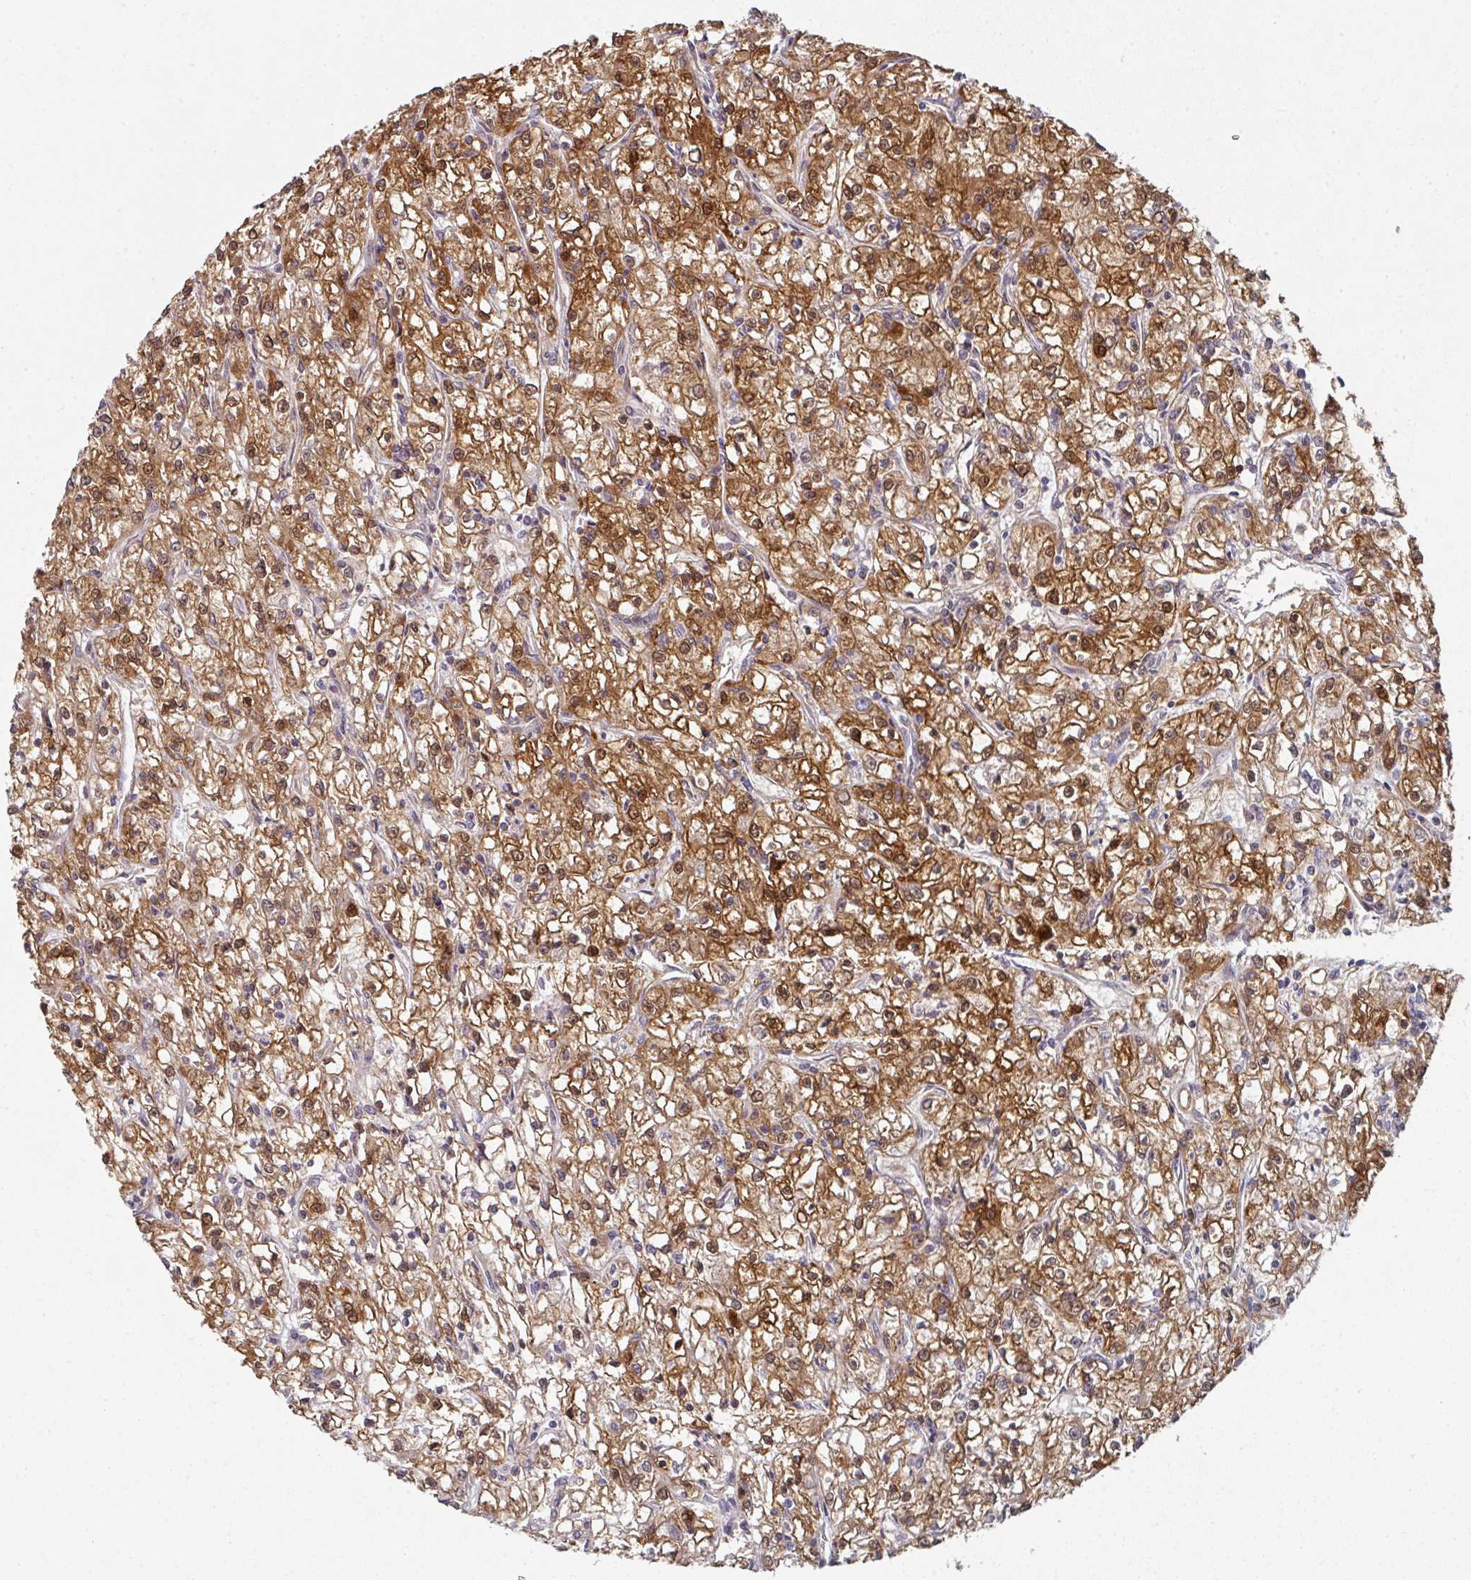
{"staining": {"intensity": "moderate", "quantity": ">75%", "location": "cytoplasmic/membranous,nuclear"}, "tissue": "renal cancer", "cell_type": "Tumor cells", "image_type": "cancer", "snomed": [{"axis": "morphology", "description": "Adenocarcinoma, NOS"}, {"axis": "topography", "description": "Kidney"}], "caption": "Immunohistochemistry (IHC) photomicrograph of neoplastic tissue: renal adenocarcinoma stained using immunohistochemistry exhibits medium levels of moderate protein expression localized specifically in the cytoplasmic/membranous and nuclear of tumor cells, appearing as a cytoplasmic/membranous and nuclear brown color.", "gene": "PSME3IP1", "patient": {"sex": "female", "age": 59}}